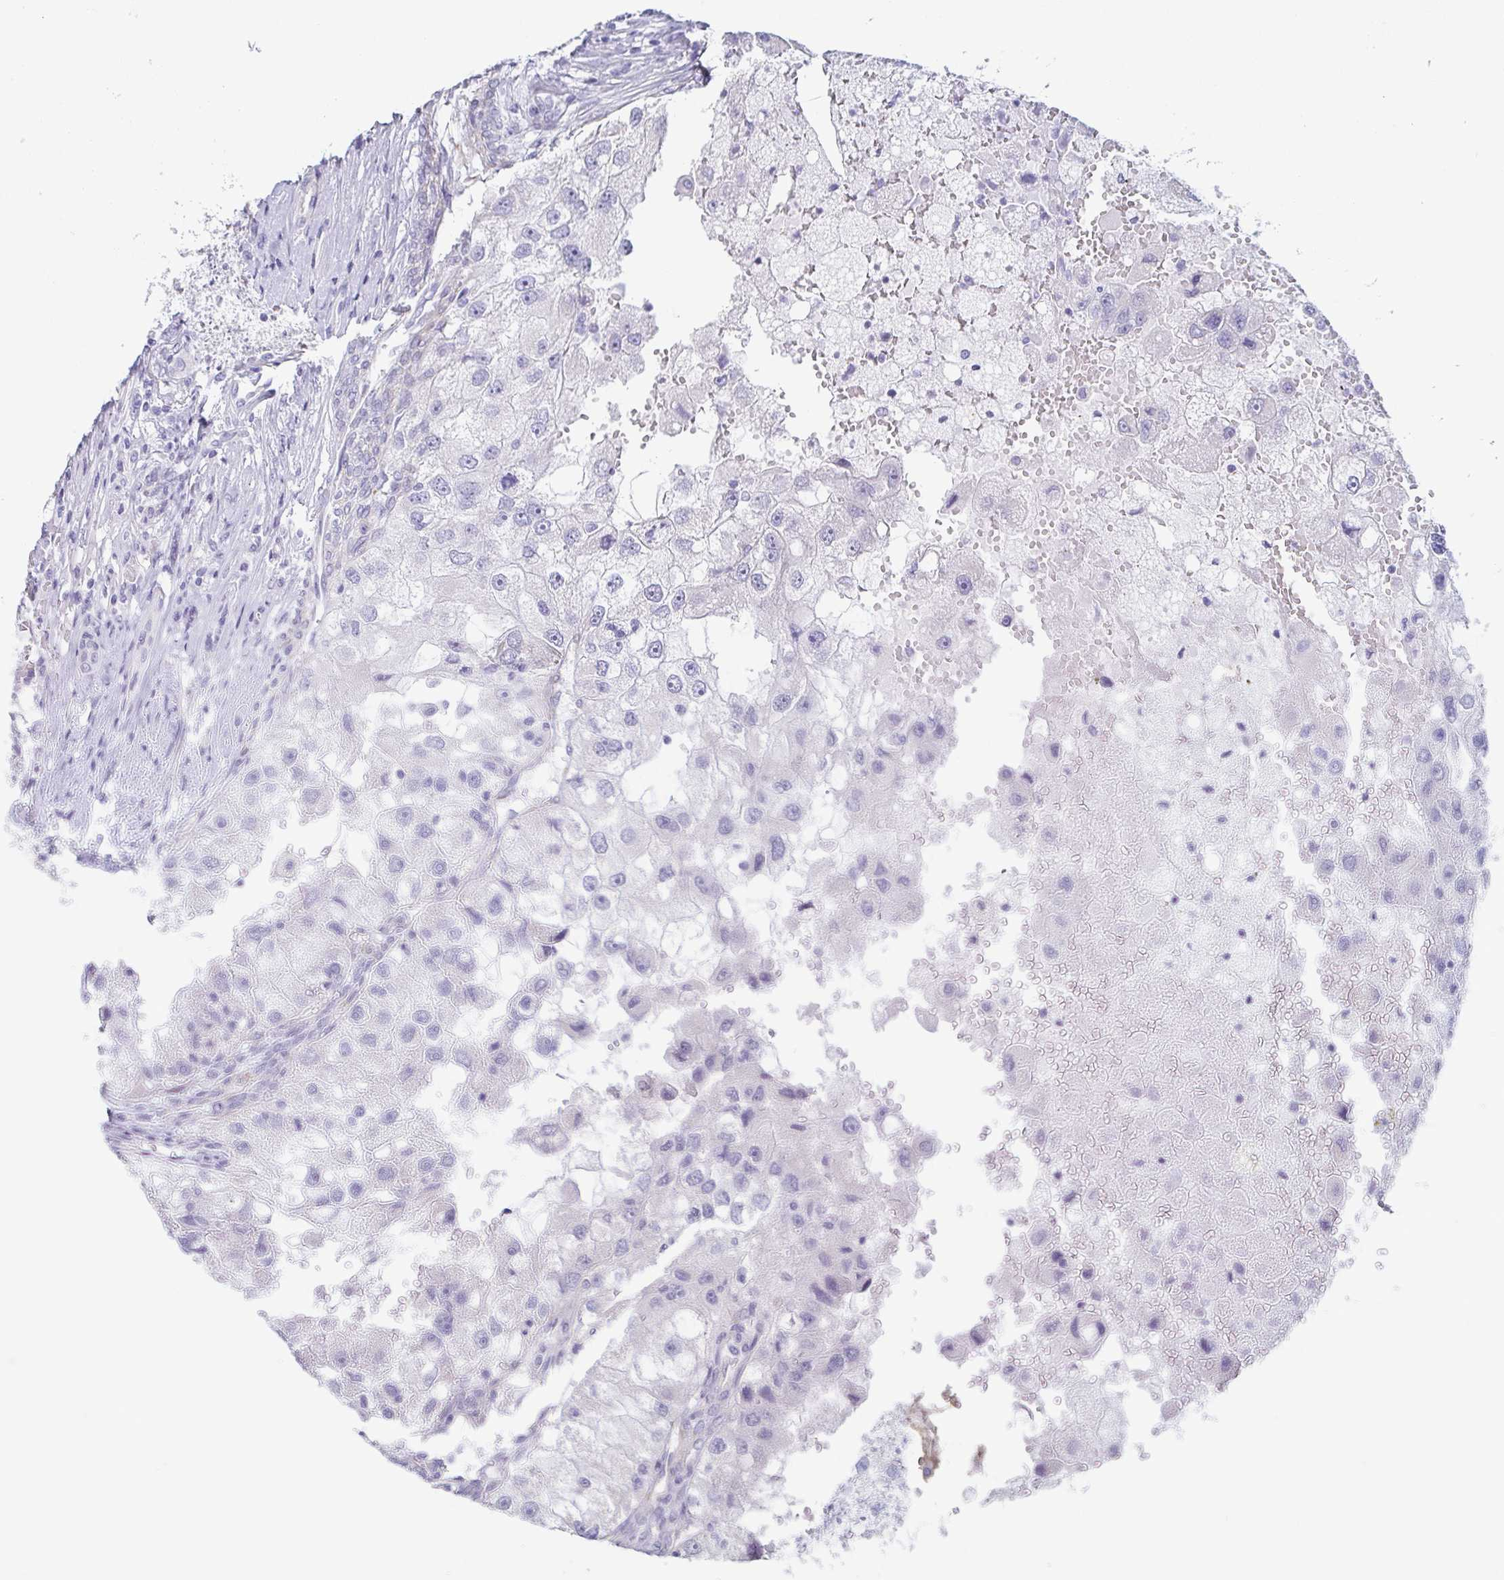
{"staining": {"intensity": "negative", "quantity": "none", "location": "none"}, "tissue": "renal cancer", "cell_type": "Tumor cells", "image_type": "cancer", "snomed": [{"axis": "morphology", "description": "Adenocarcinoma, NOS"}, {"axis": "topography", "description": "Kidney"}], "caption": "Protein analysis of renal adenocarcinoma exhibits no significant expression in tumor cells.", "gene": "PRR27", "patient": {"sex": "male", "age": 63}}